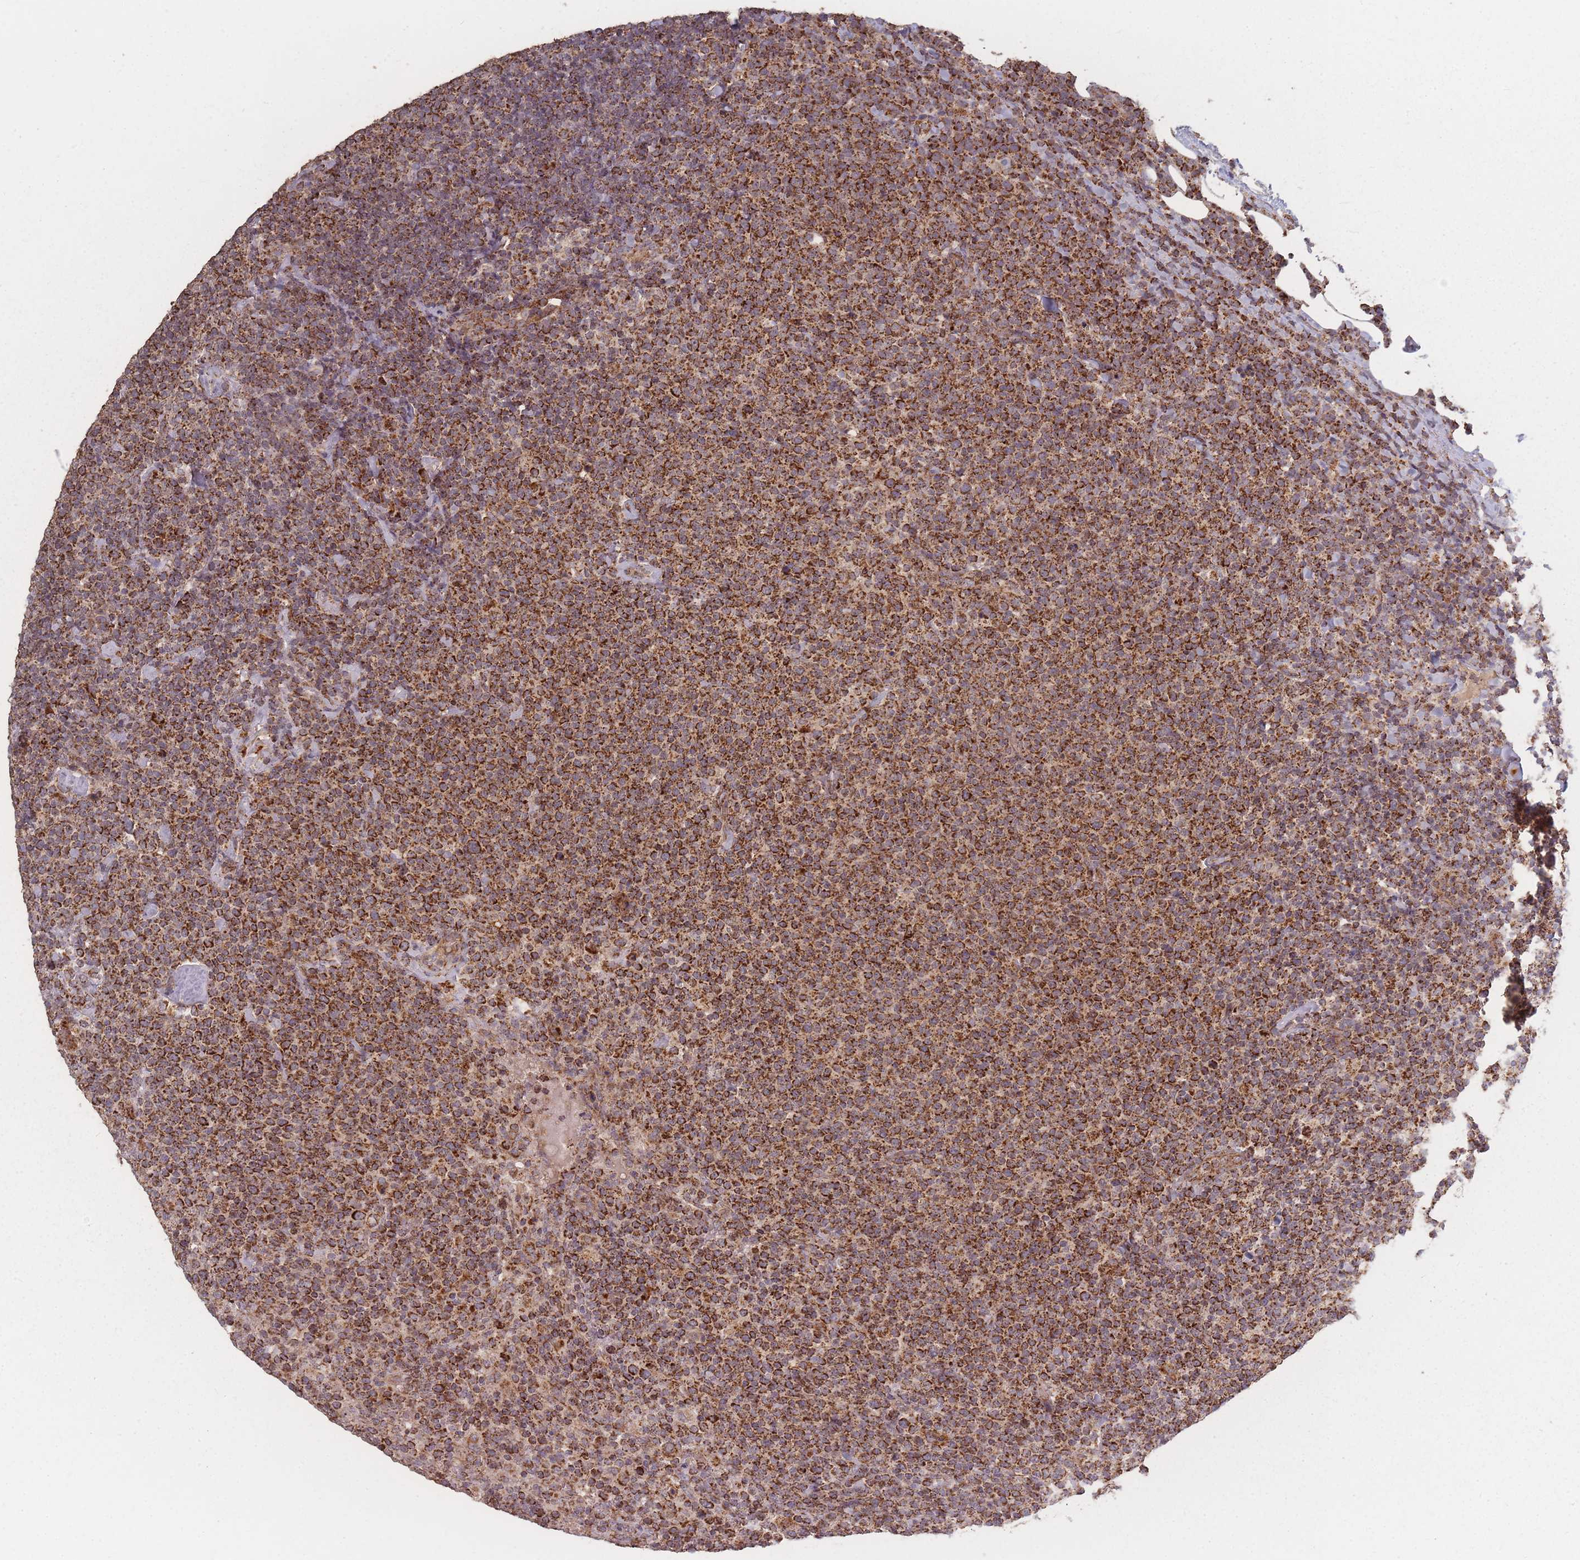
{"staining": {"intensity": "strong", "quantity": ">75%", "location": "cytoplasmic/membranous"}, "tissue": "lymphoma", "cell_type": "Tumor cells", "image_type": "cancer", "snomed": [{"axis": "morphology", "description": "Malignant lymphoma, non-Hodgkin's type, High grade"}, {"axis": "topography", "description": "Lymph node"}], "caption": "Immunohistochemistry (IHC) of human lymphoma reveals high levels of strong cytoplasmic/membranous staining in approximately >75% of tumor cells.", "gene": "LYRM7", "patient": {"sex": "male", "age": 61}}